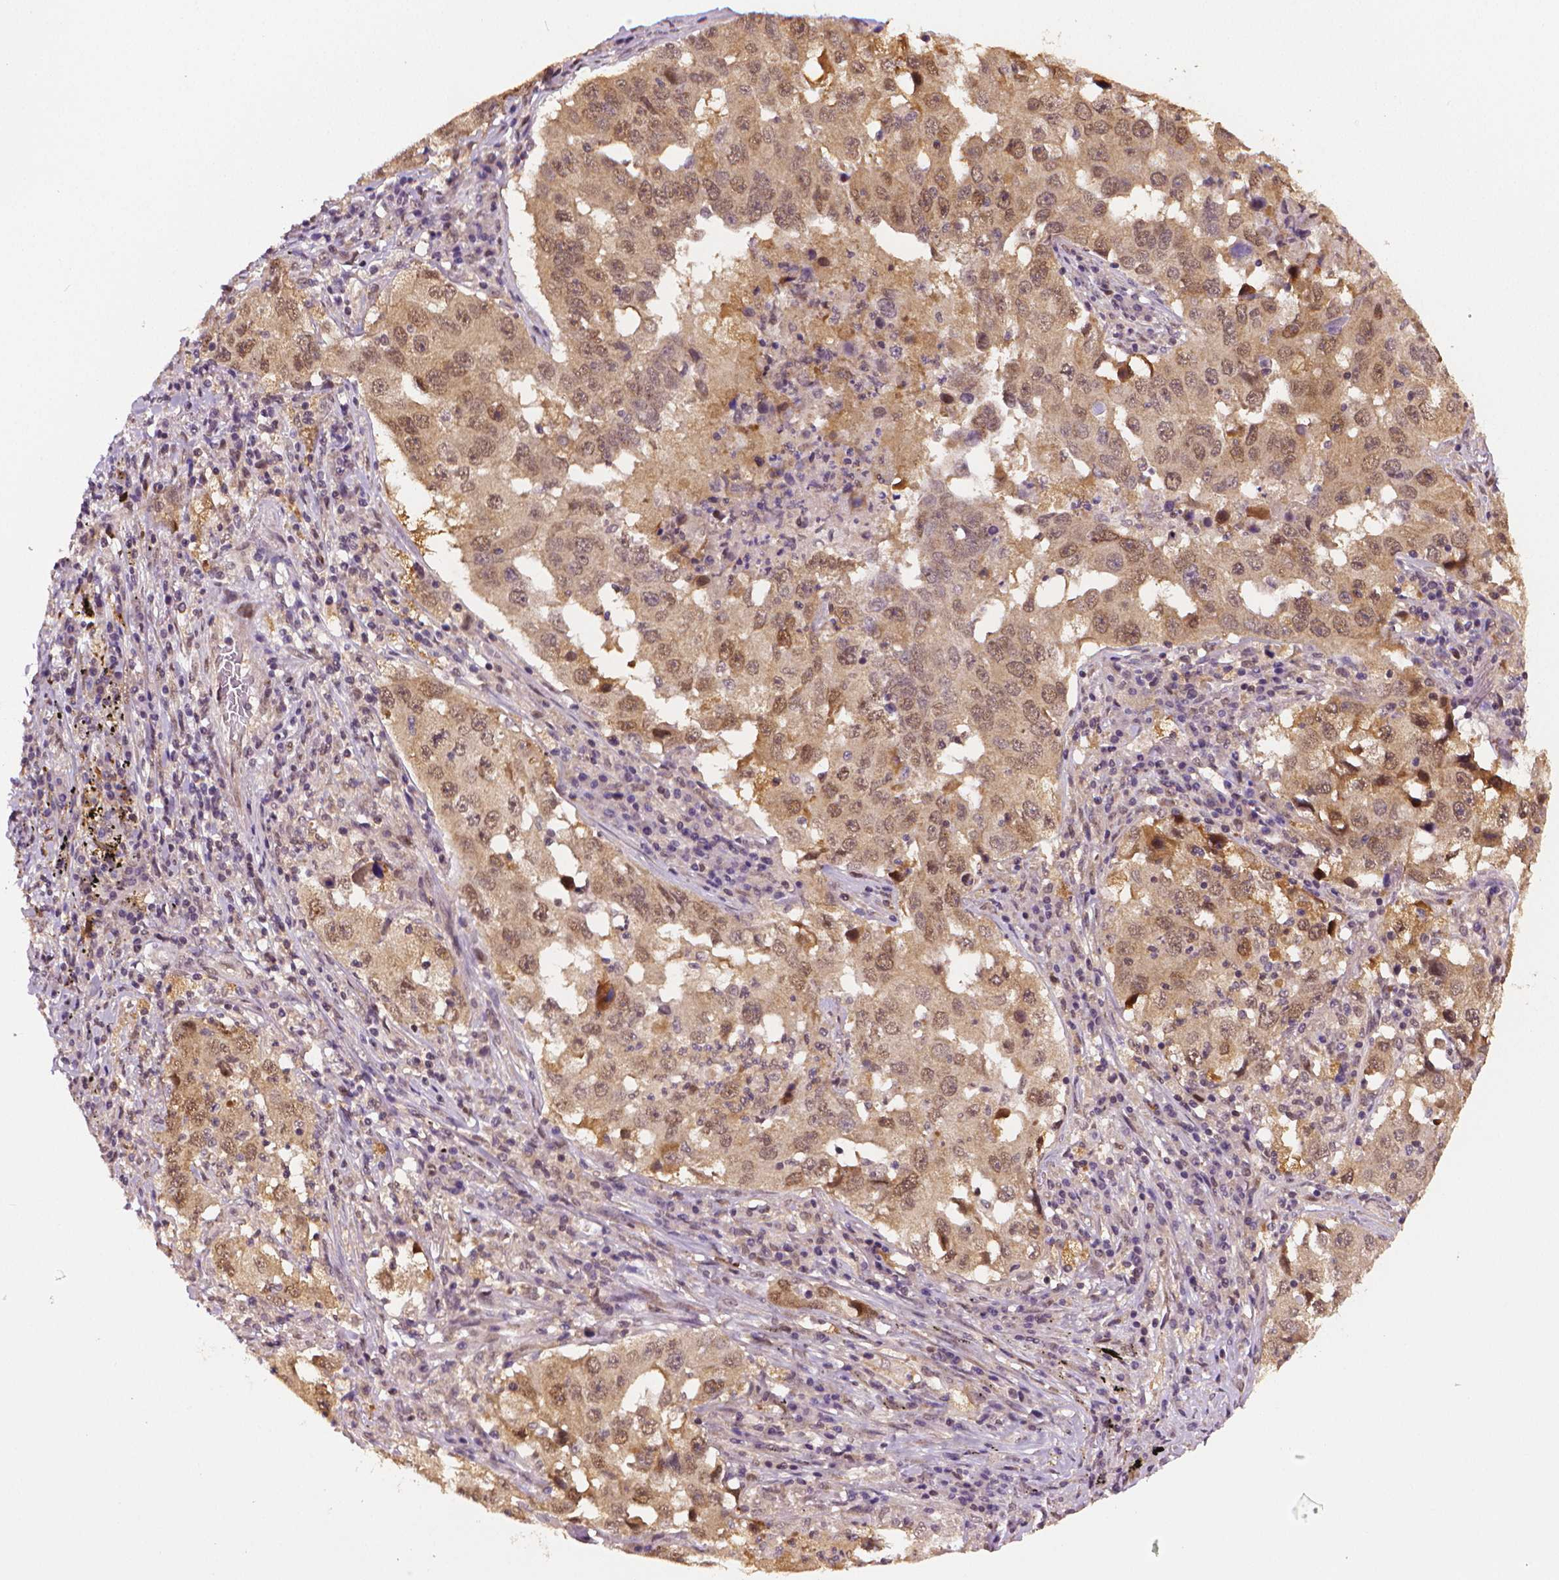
{"staining": {"intensity": "moderate", "quantity": ">75%", "location": "cytoplasmic/membranous,nuclear"}, "tissue": "lung cancer", "cell_type": "Tumor cells", "image_type": "cancer", "snomed": [{"axis": "morphology", "description": "Adenocarcinoma, NOS"}, {"axis": "topography", "description": "Lung"}], "caption": "About >75% of tumor cells in human lung cancer show moderate cytoplasmic/membranous and nuclear protein staining as visualized by brown immunohistochemical staining.", "gene": "STAT3", "patient": {"sex": "male", "age": 73}}